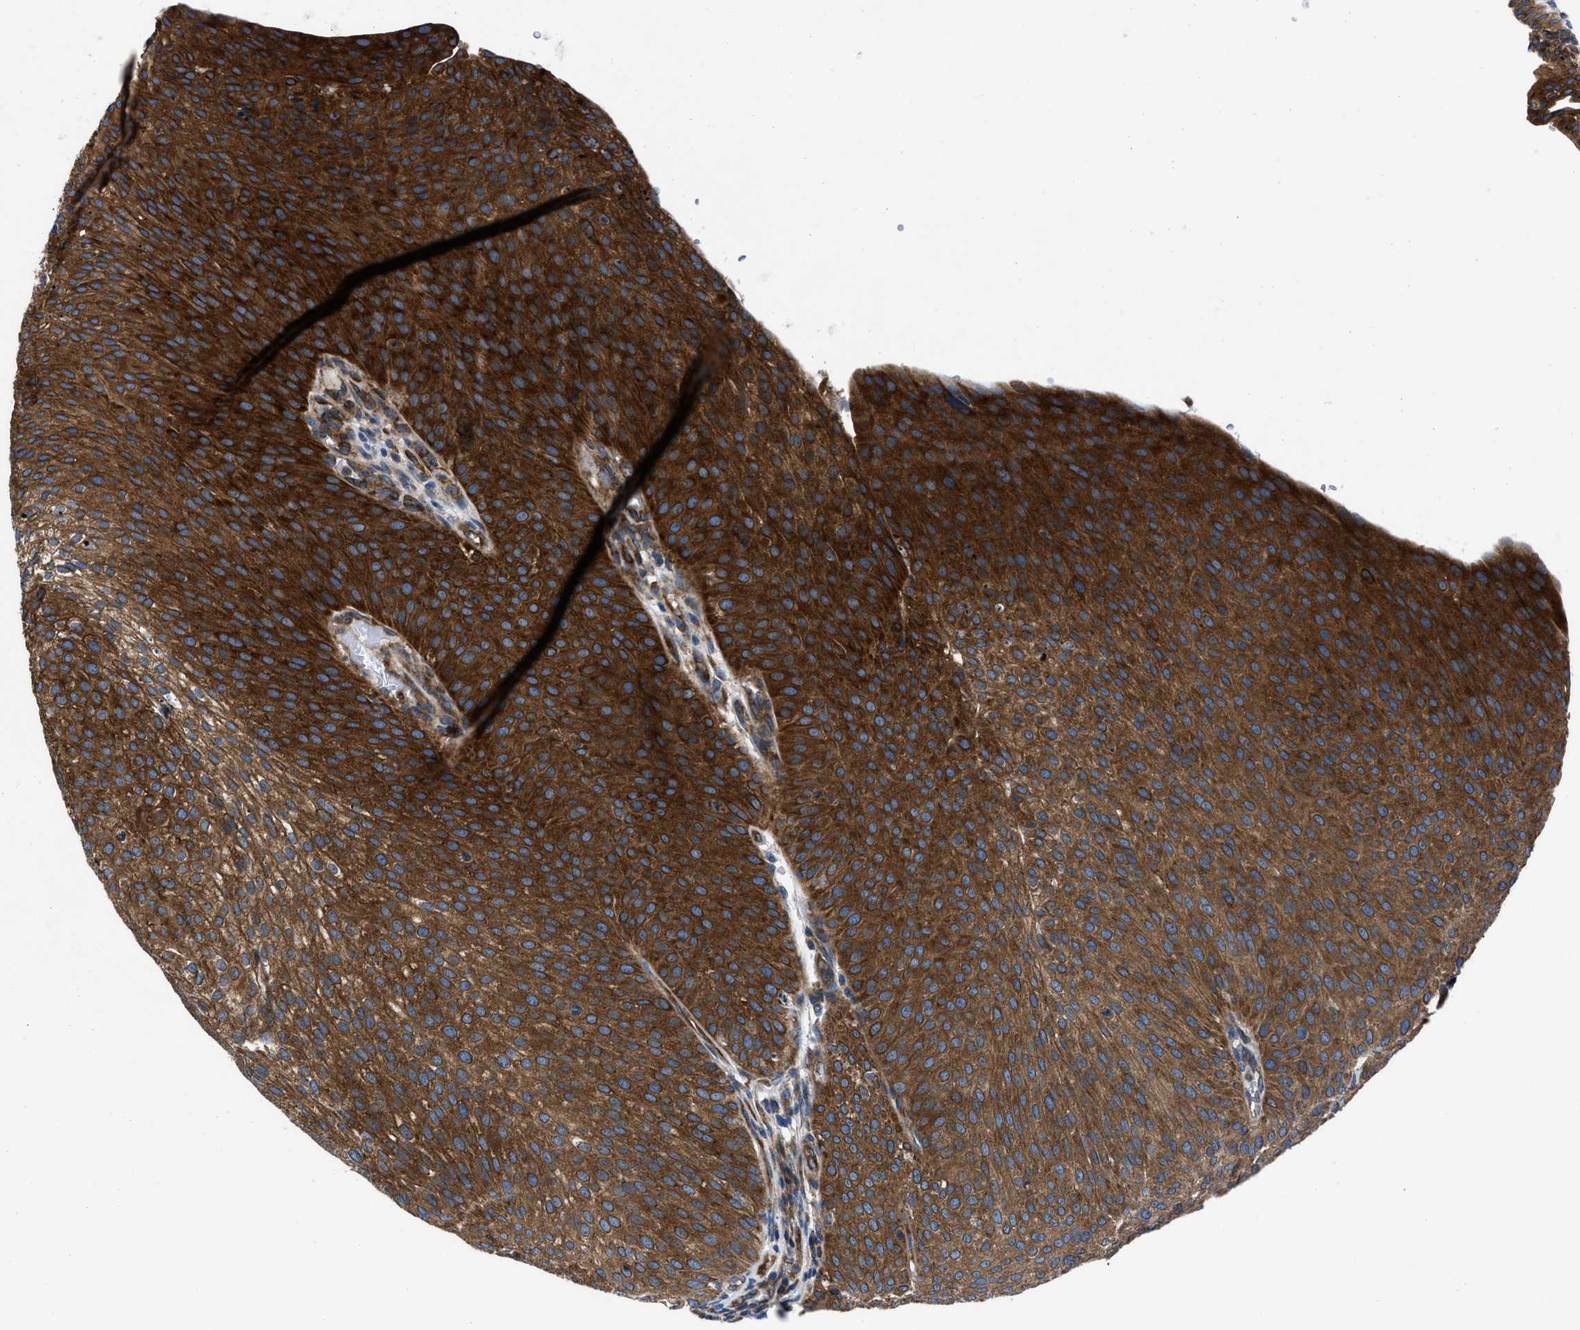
{"staining": {"intensity": "strong", "quantity": ">75%", "location": "cytoplasmic/membranous"}, "tissue": "urothelial cancer", "cell_type": "Tumor cells", "image_type": "cancer", "snomed": [{"axis": "morphology", "description": "Urothelial carcinoma, Low grade"}, {"axis": "topography", "description": "Smooth muscle"}, {"axis": "topography", "description": "Urinary bladder"}], "caption": "Protein positivity by immunohistochemistry (IHC) shows strong cytoplasmic/membranous staining in about >75% of tumor cells in urothelial cancer.", "gene": "TRIP4", "patient": {"sex": "male", "age": 60}}